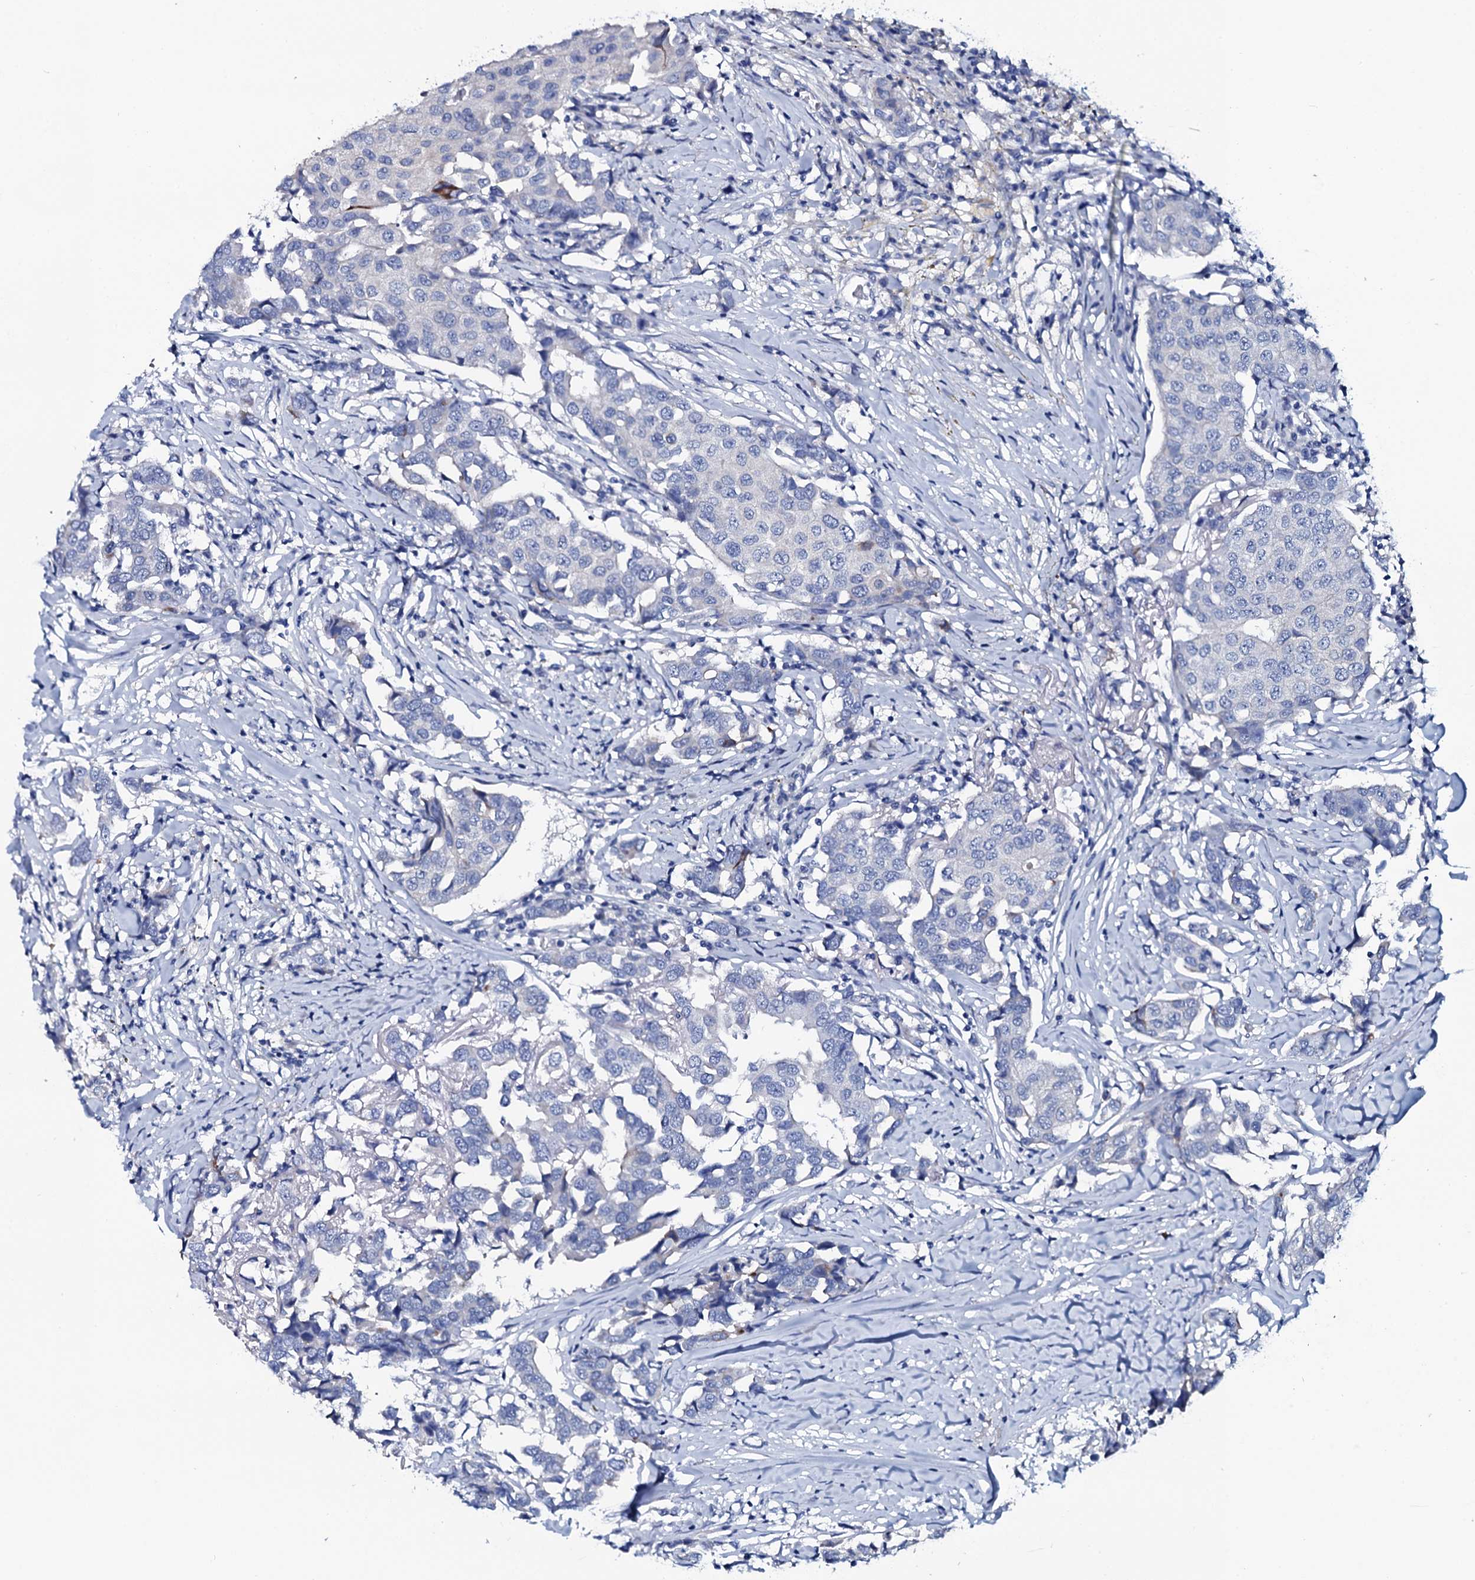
{"staining": {"intensity": "negative", "quantity": "none", "location": "none"}, "tissue": "breast cancer", "cell_type": "Tumor cells", "image_type": "cancer", "snomed": [{"axis": "morphology", "description": "Duct carcinoma"}, {"axis": "topography", "description": "Breast"}], "caption": "An IHC micrograph of breast cancer is shown. There is no staining in tumor cells of breast cancer.", "gene": "GYS2", "patient": {"sex": "female", "age": 80}}